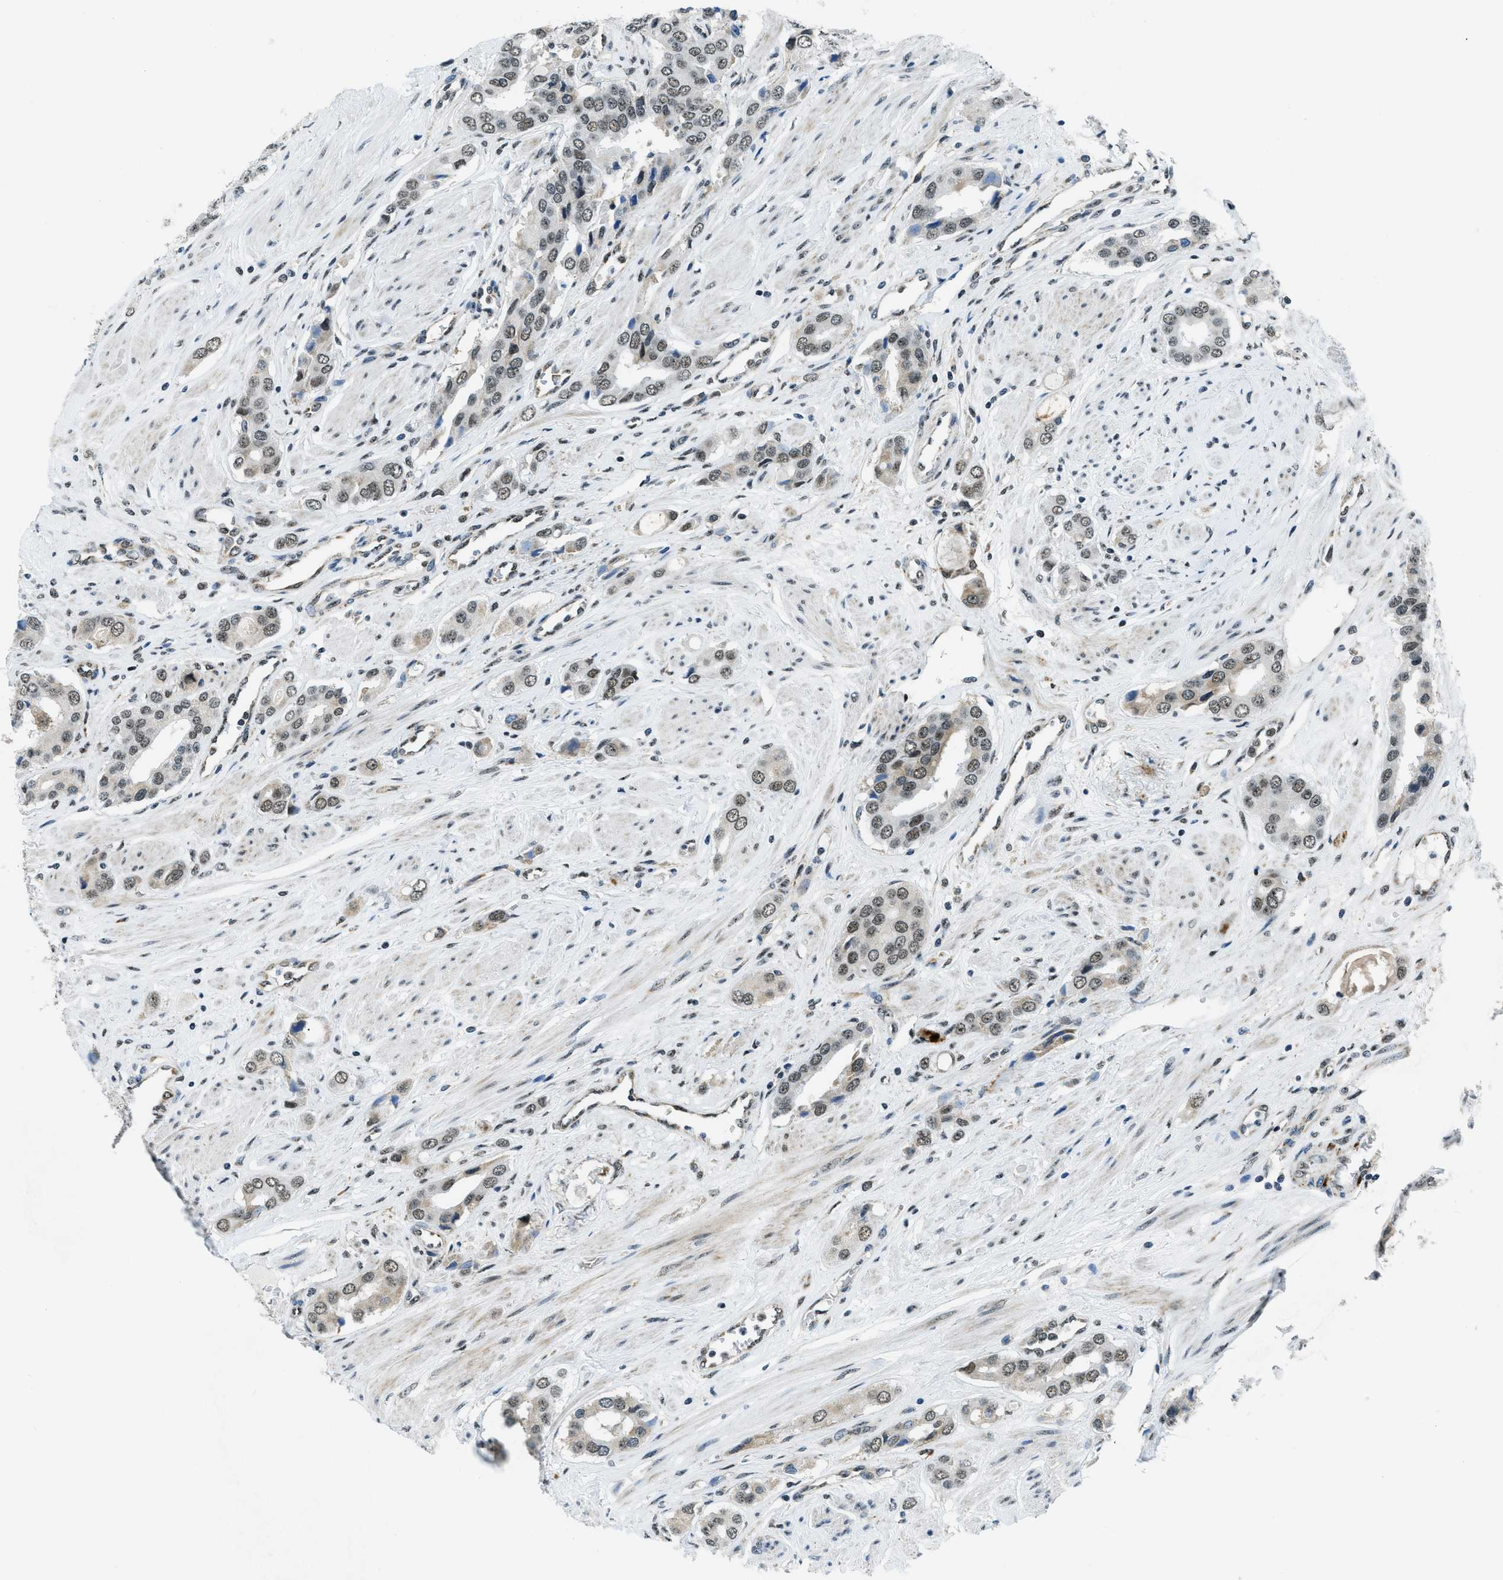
{"staining": {"intensity": "moderate", "quantity": ">75%", "location": "nuclear"}, "tissue": "prostate cancer", "cell_type": "Tumor cells", "image_type": "cancer", "snomed": [{"axis": "morphology", "description": "Adenocarcinoma, High grade"}, {"axis": "topography", "description": "Prostate"}], "caption": "Prostate cancer (adenocarcinoma (high-grade)) tissue demonstrates moderate nuclear expression in approximately >75% of tumor cells, visualized by immunohistochemistry. The protein is shown in brown color, while the nuclei are stained blue.", "gene": "SP100", "patient": {"sex": "male", "age": 52}}